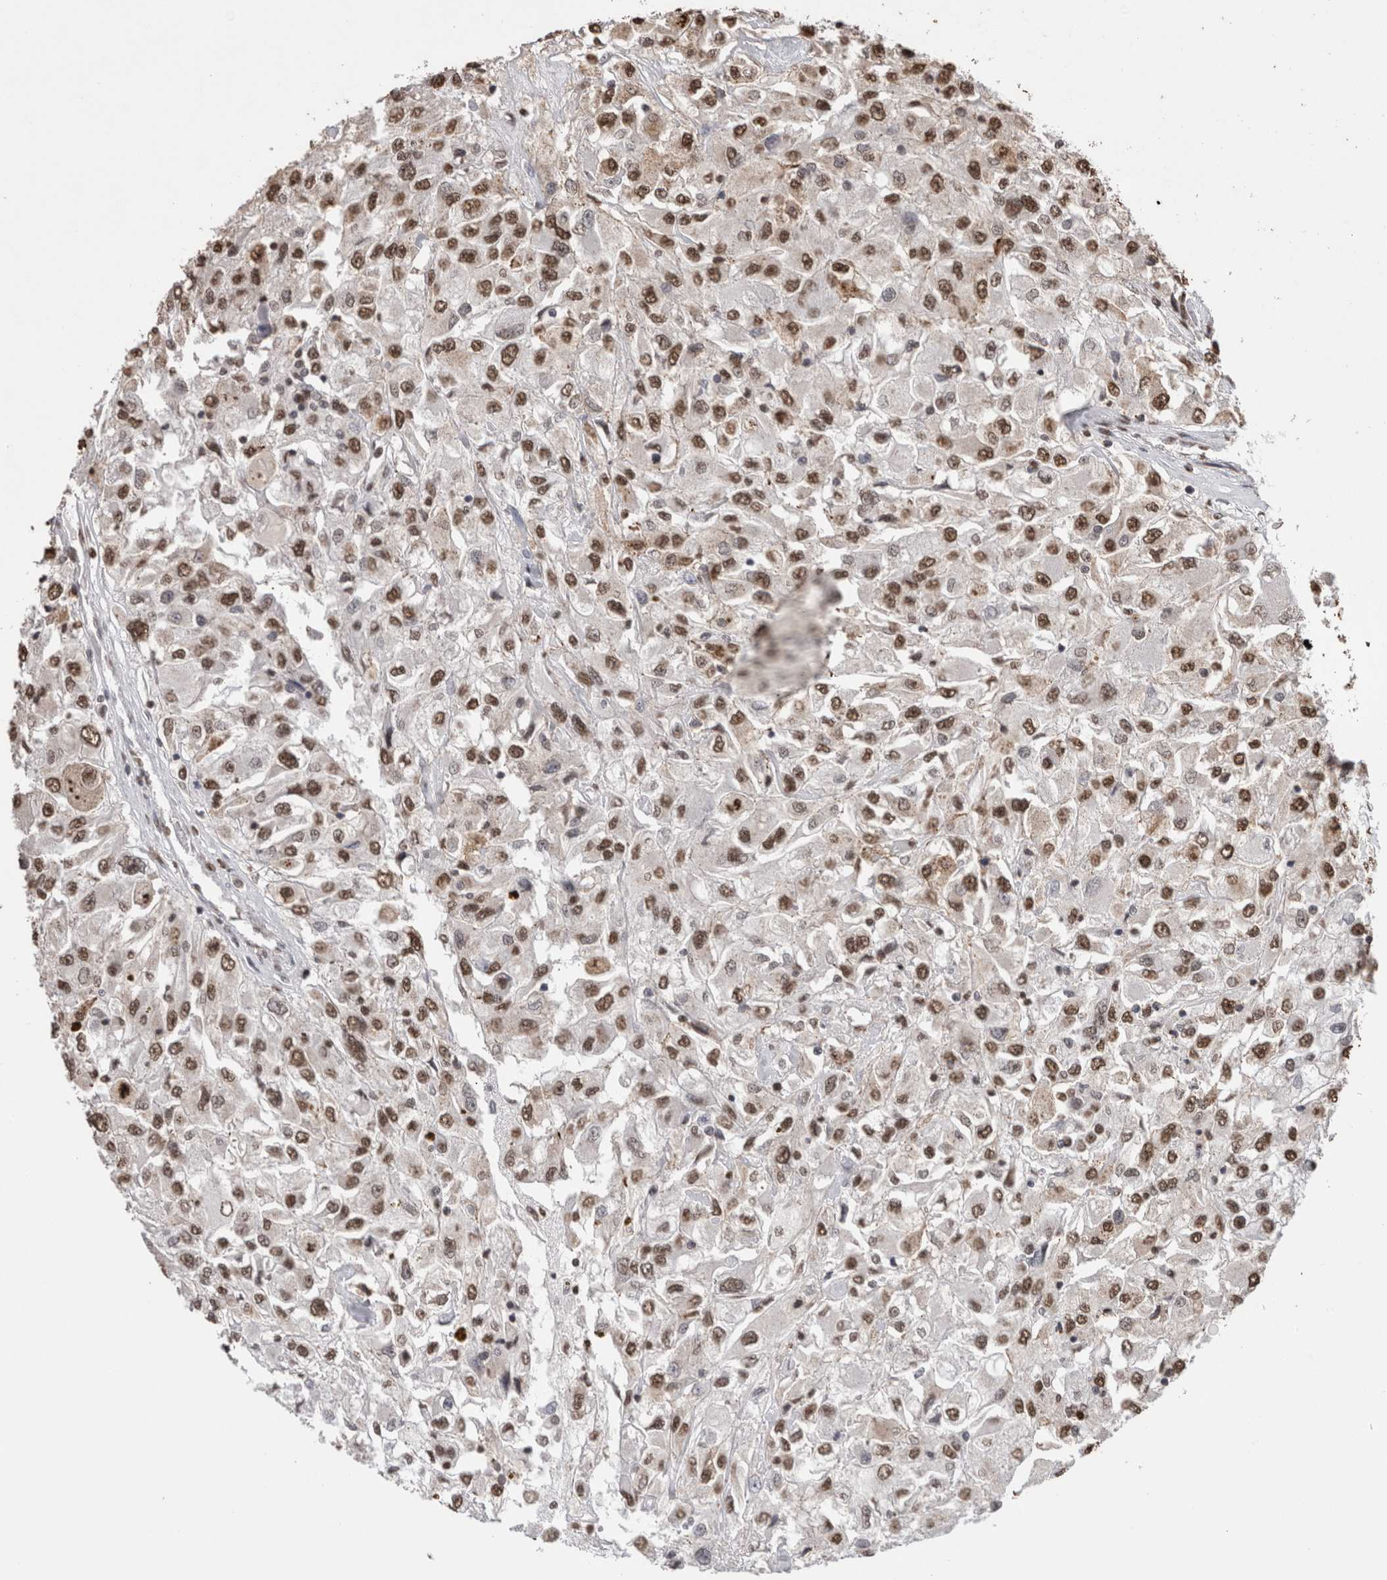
{"staining": {"intensity": "moderate", "quantity": ">75%", "location": "nuclear"}, "tissue": "renal cancer", "cell_type": "Tumor cells", "image_type": "cancer", "snomed": [{"axis": "morphology", "description": "Adenocarcinoma, NOS"}, {"axis": "topography", "description": "Kidney"}], "caption": "The micrograph displays staining of renal cancer (adenocarcinoma), revealing moderate nuclear protein expression (brown color) within tumor cells.", "gene": "NTHL1", "patient": {"sex": "female", "age": 52}}